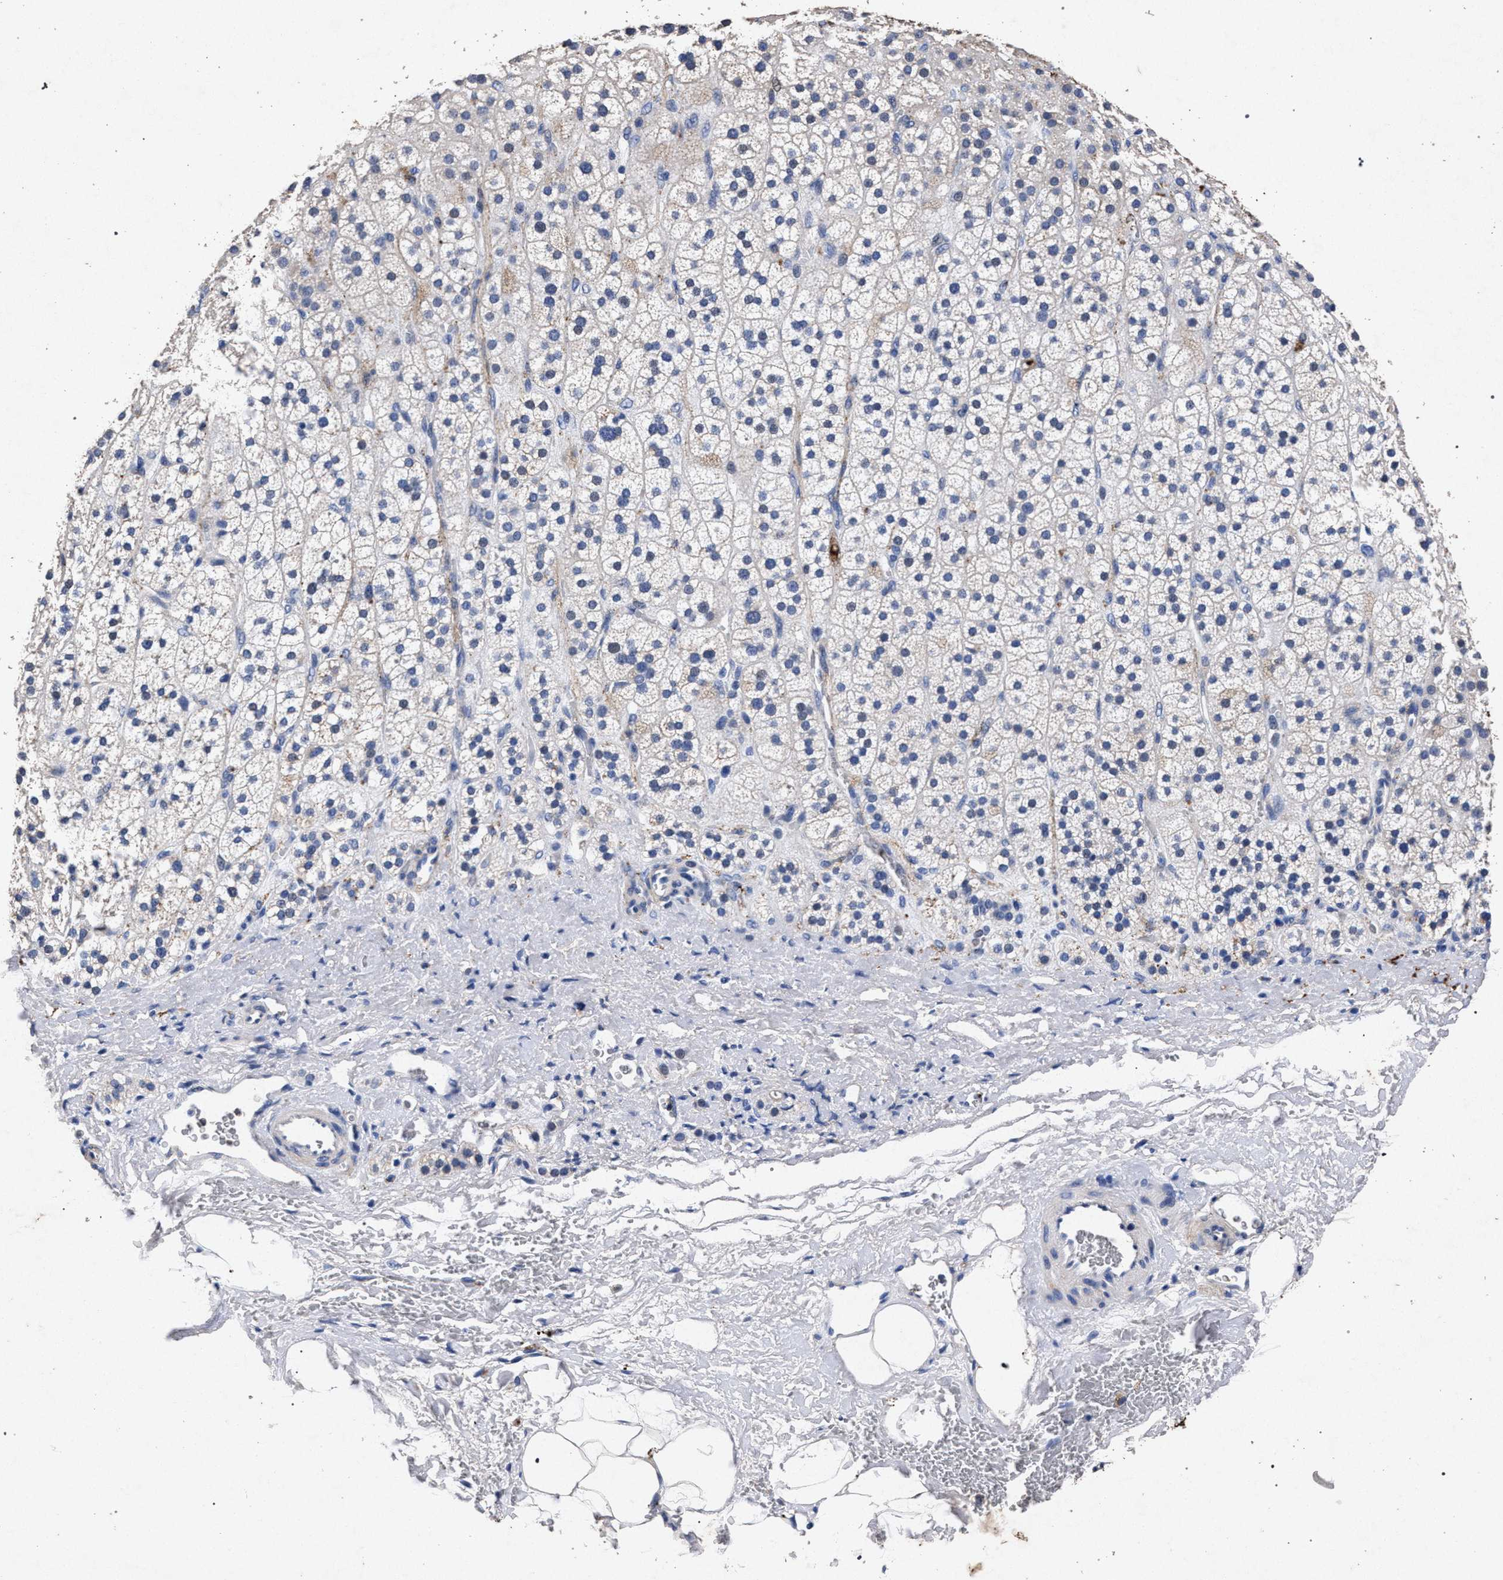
{"staining": {"intensity": "weak", "quantity": "<25%", "location": "cytoplasmic/membranous"}, "tissue": "adrenal gland", "cell_type": "Glandular cells", "image_type": "normal", "snomed": [{"axis": "morphology", "description": "Normal tissue, NOS"}, {"axis": "topography", "description": "Adrenal gland"}], "caption": "High magnification brightfield microscopy of benign adrenal gland stained with DAB (brown) and counterstained with hematoxylin (blue): glandular cells show no significant expression. Brightfield microscopy of immunohistochemistry stained with DAB (brown) and hematoxylin (blue), captured at high magnification.", "gene": "ATP1A2", "patient": {"sex": "male", "age": 56}}